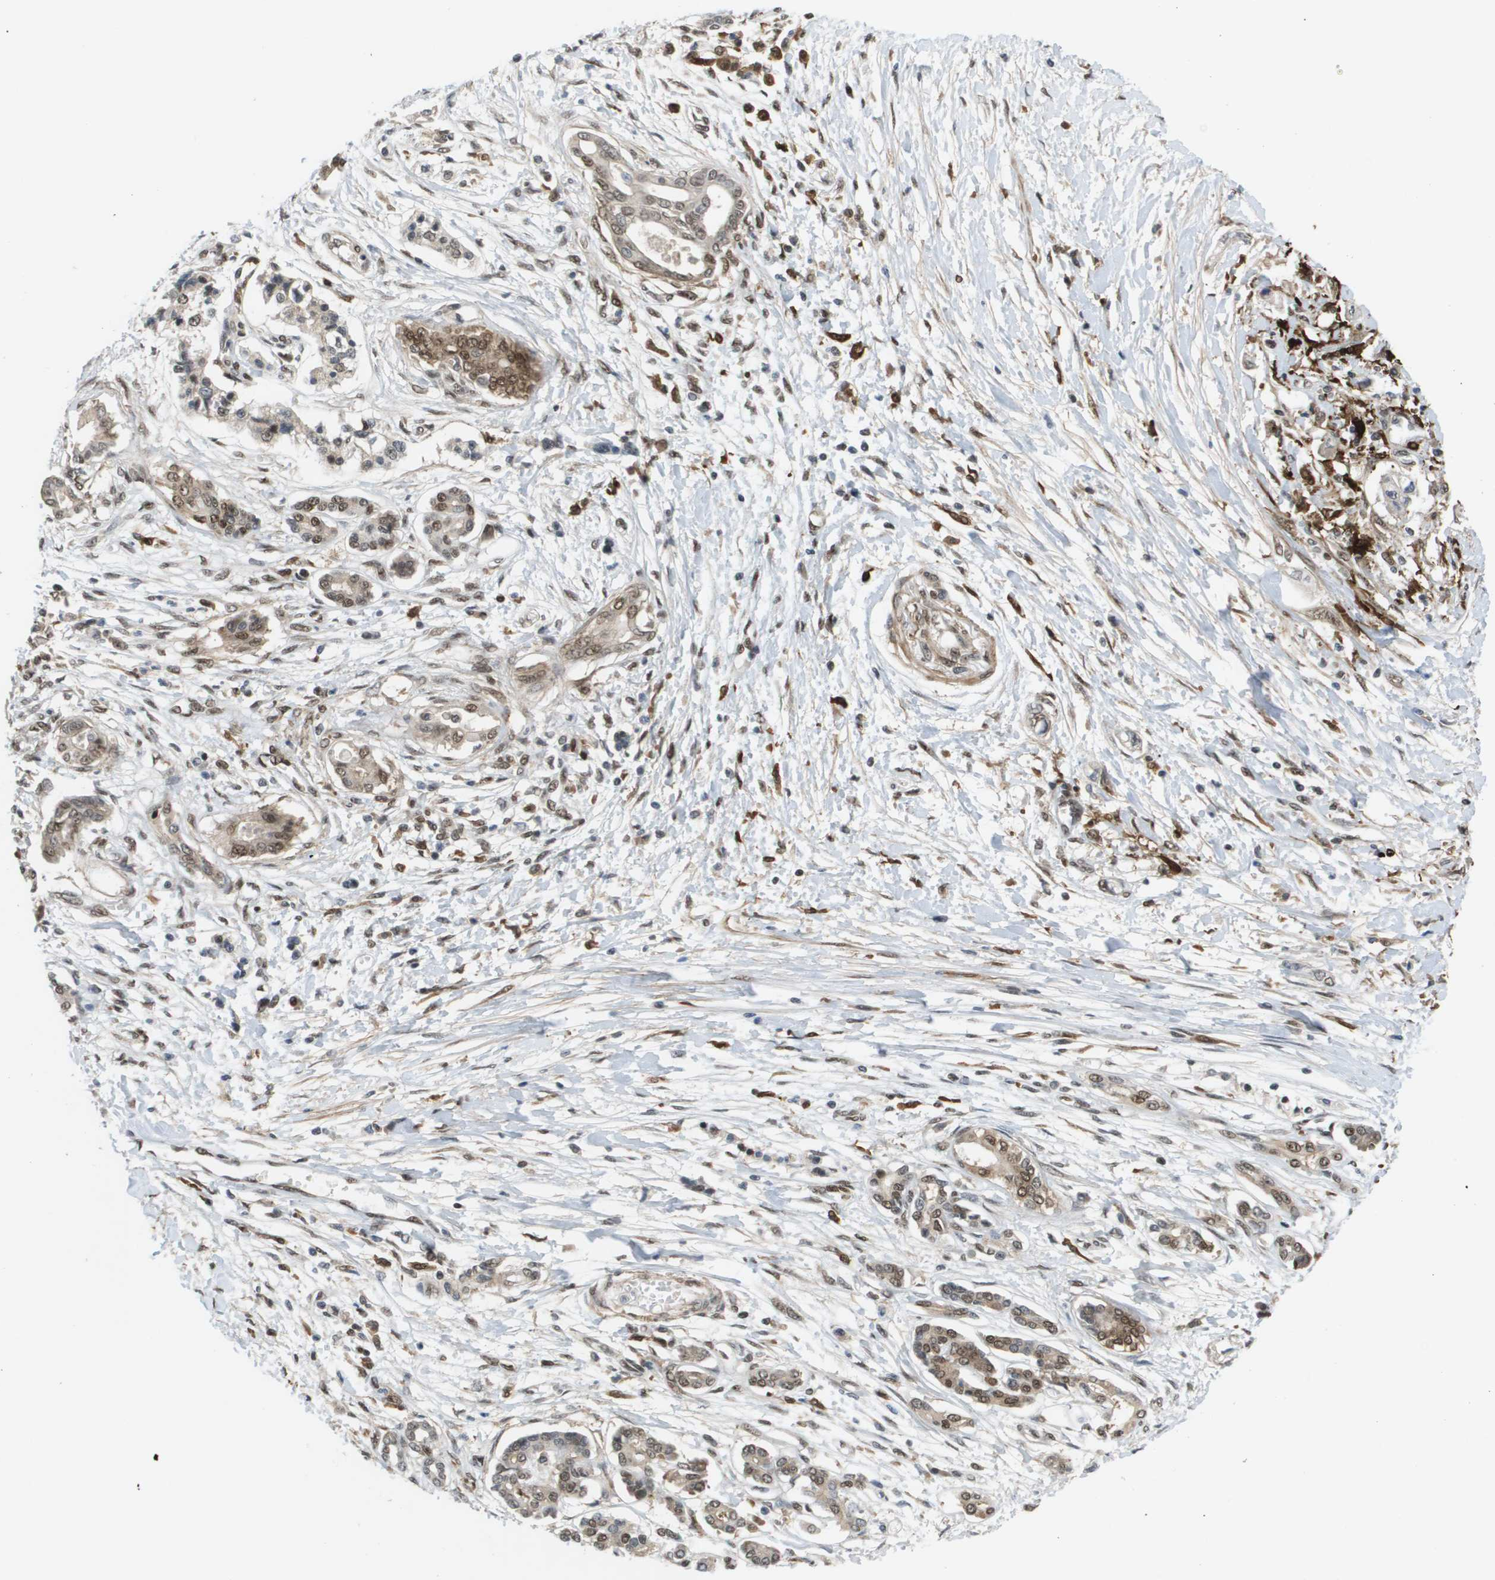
{"staining": {"intensity": "weak", "quantity": "25%-75%", "location": "nuclear"}, "tissue": "pancreatic cancer", "cell_type": "Tumor cells", "image_type": "cancer", "snomed": [{"axis": "morphology", "description": "Adenocarcinoma, NOS"}, {"axis": "topography", "description": "Pancreas"}], "caption": "Brown immunohistochemical staining in human pancreatic cancer (adenocarcinoma) displays weak nuclear expression in approximately 25%-75% of tumor cells. The protein is stained brown, and the nuclei are stained in blue (DAB (3,3'-diaminobenzidine) IHC with brightfield microscopy, high magnification).", "gene": "PRCC", "patient": {"sex": "male", "age": 56}}